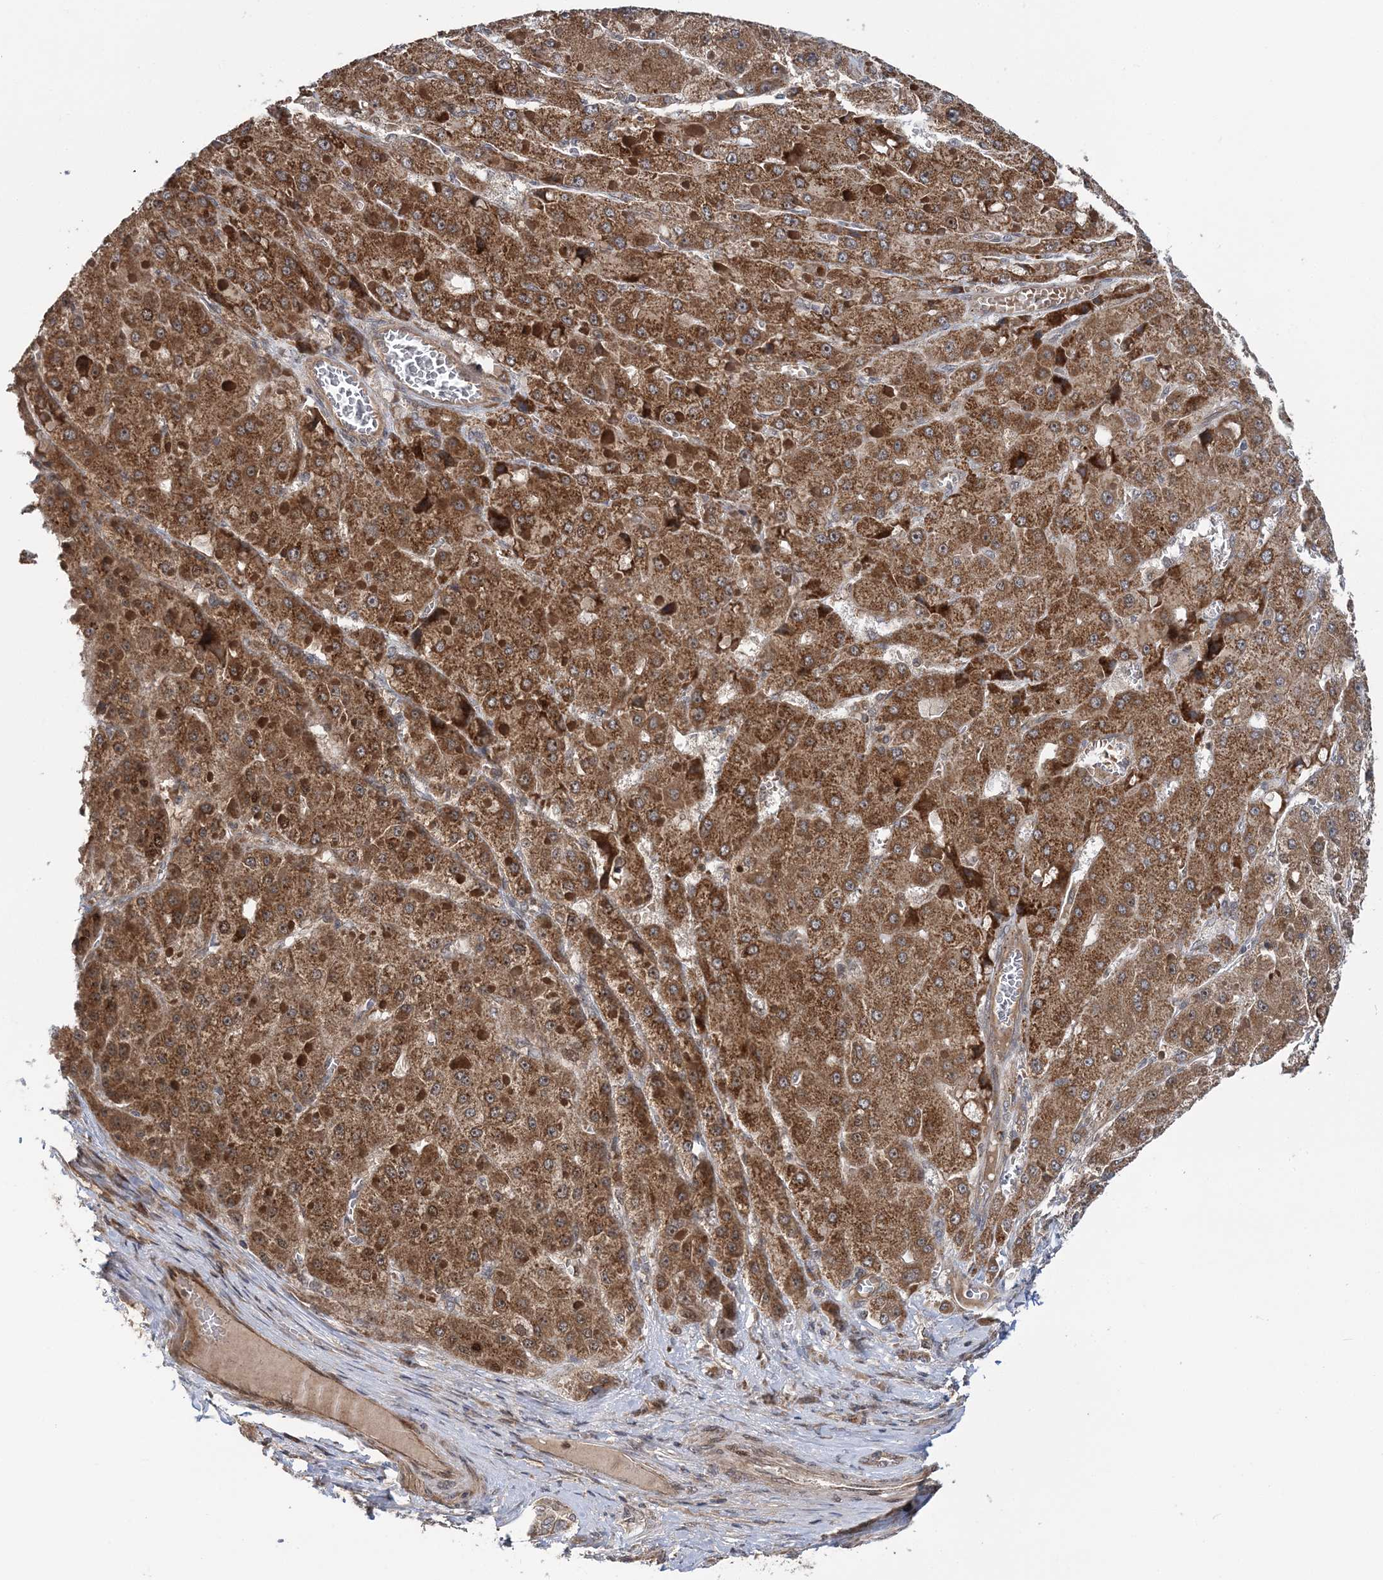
{"staining": {"intensity": "strong", "quantity": ">75%", "location": "cytoplasmic/membranous"}, "tissue": "liver cancer", "cell_type": "Tumor cells", "image_type": "cancer", "snomed": [{"axis": "morphology", "description": "Carcinoma, Hepatocellular, NOS"}, {"axis": "topography", "description": "Liver"}], "caption": "The immunohistochemical stain shows strong cytoplasmic/membranous positivity in tumor cells of liver hepatocellular carcinoma tissue.", "gene": "KIF4A", "patient": {"sex": "female", "age": 73}}